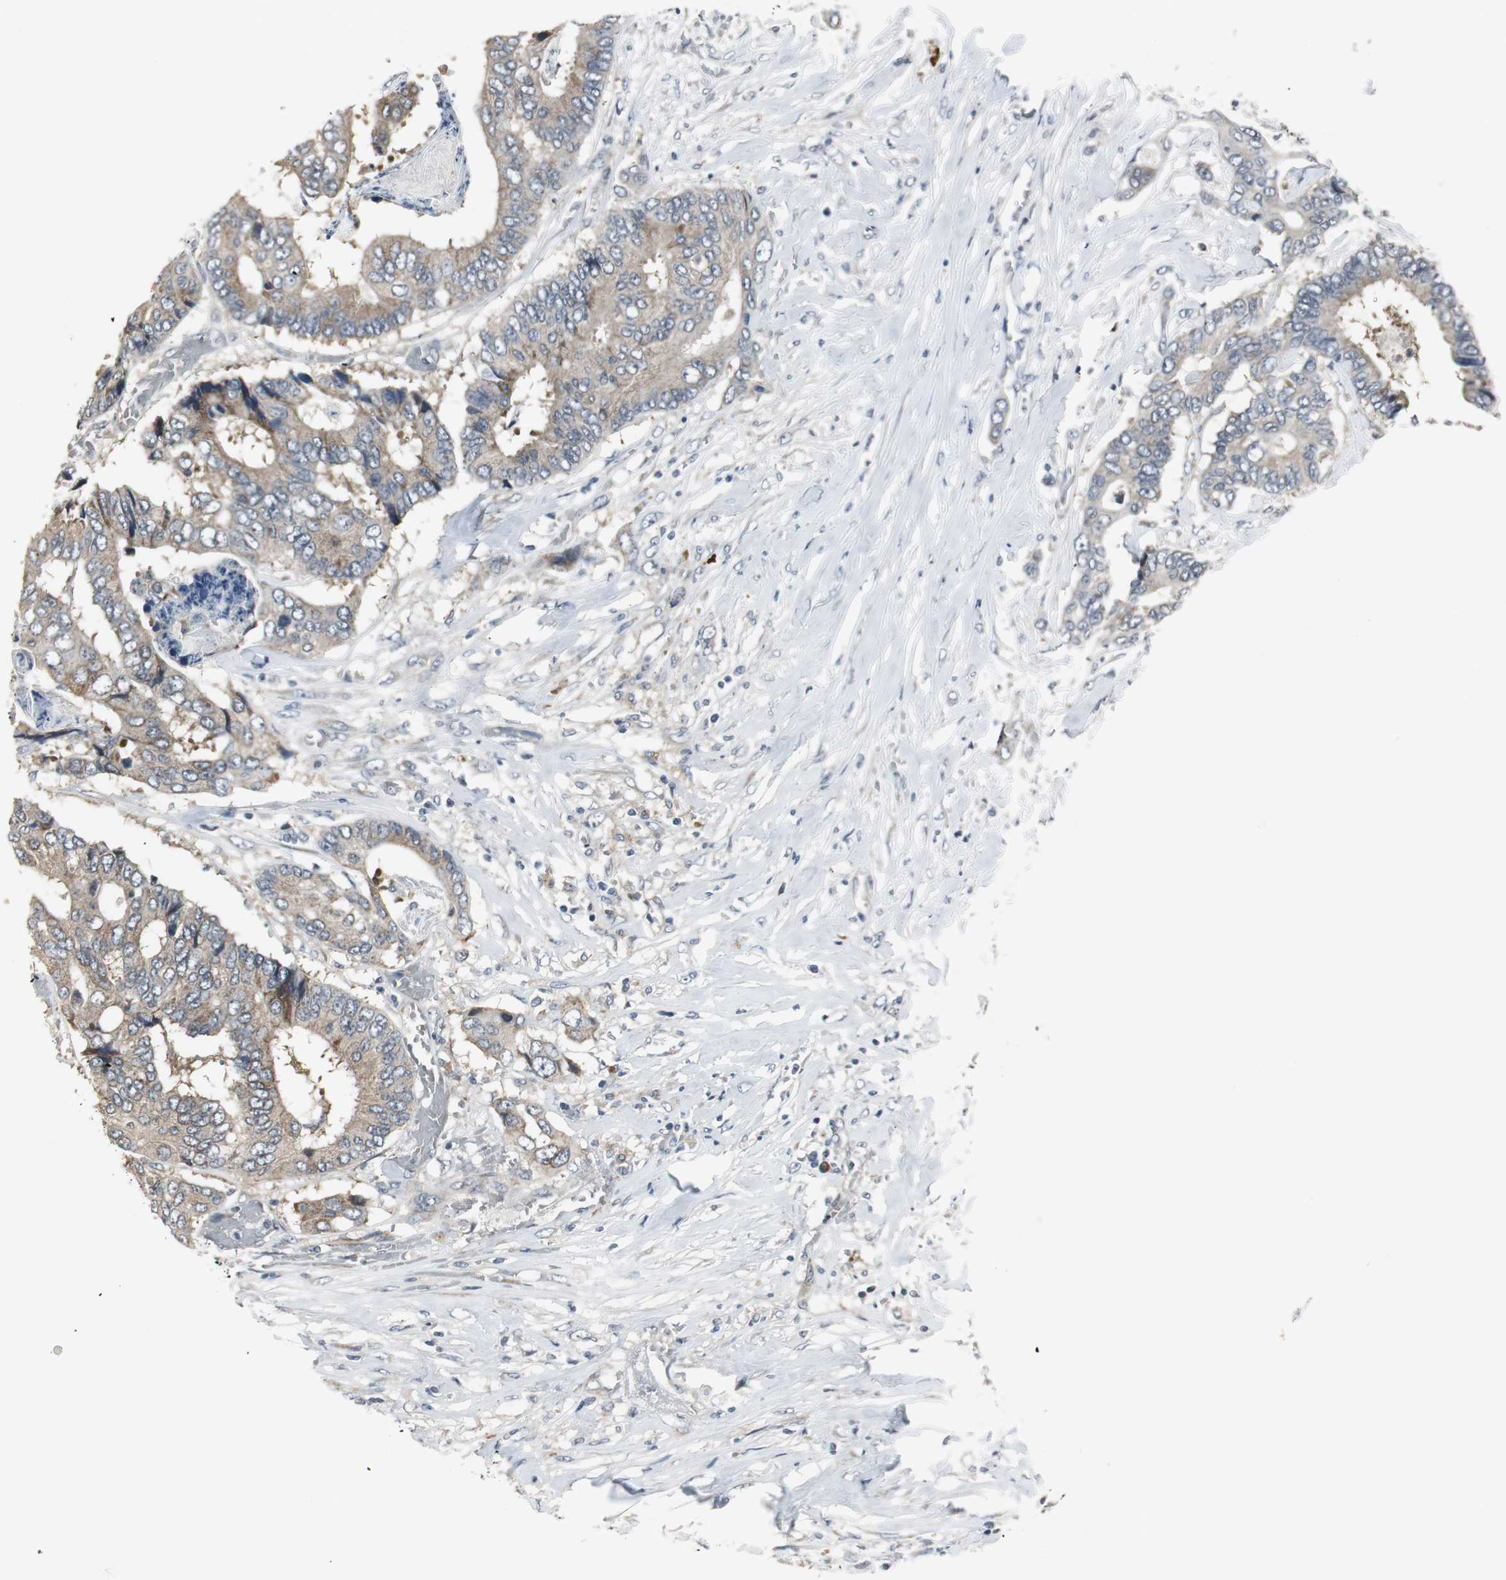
{"staining": {"intensity": "weak", "quantity": ">75%", "location": "cytoplasmic/membranous"}, "tissue": "colorectal cancer", "cell_type": "Tumor cells", "image_type": "cancer", "snomed": [{"axis": "morphology", "description": "Adenocarcinoma, NOS"}, {"axis": "topography", "description": "Rectum"}], "caption": "Protein expression analysis of colorectal cancer (adenocarcinoma) shows weak cytoplasmic/membranous positivity in approximately >75% of tumor cells.", "gene": "CCT5", "patient": {"sex": "male", "age": 55}}